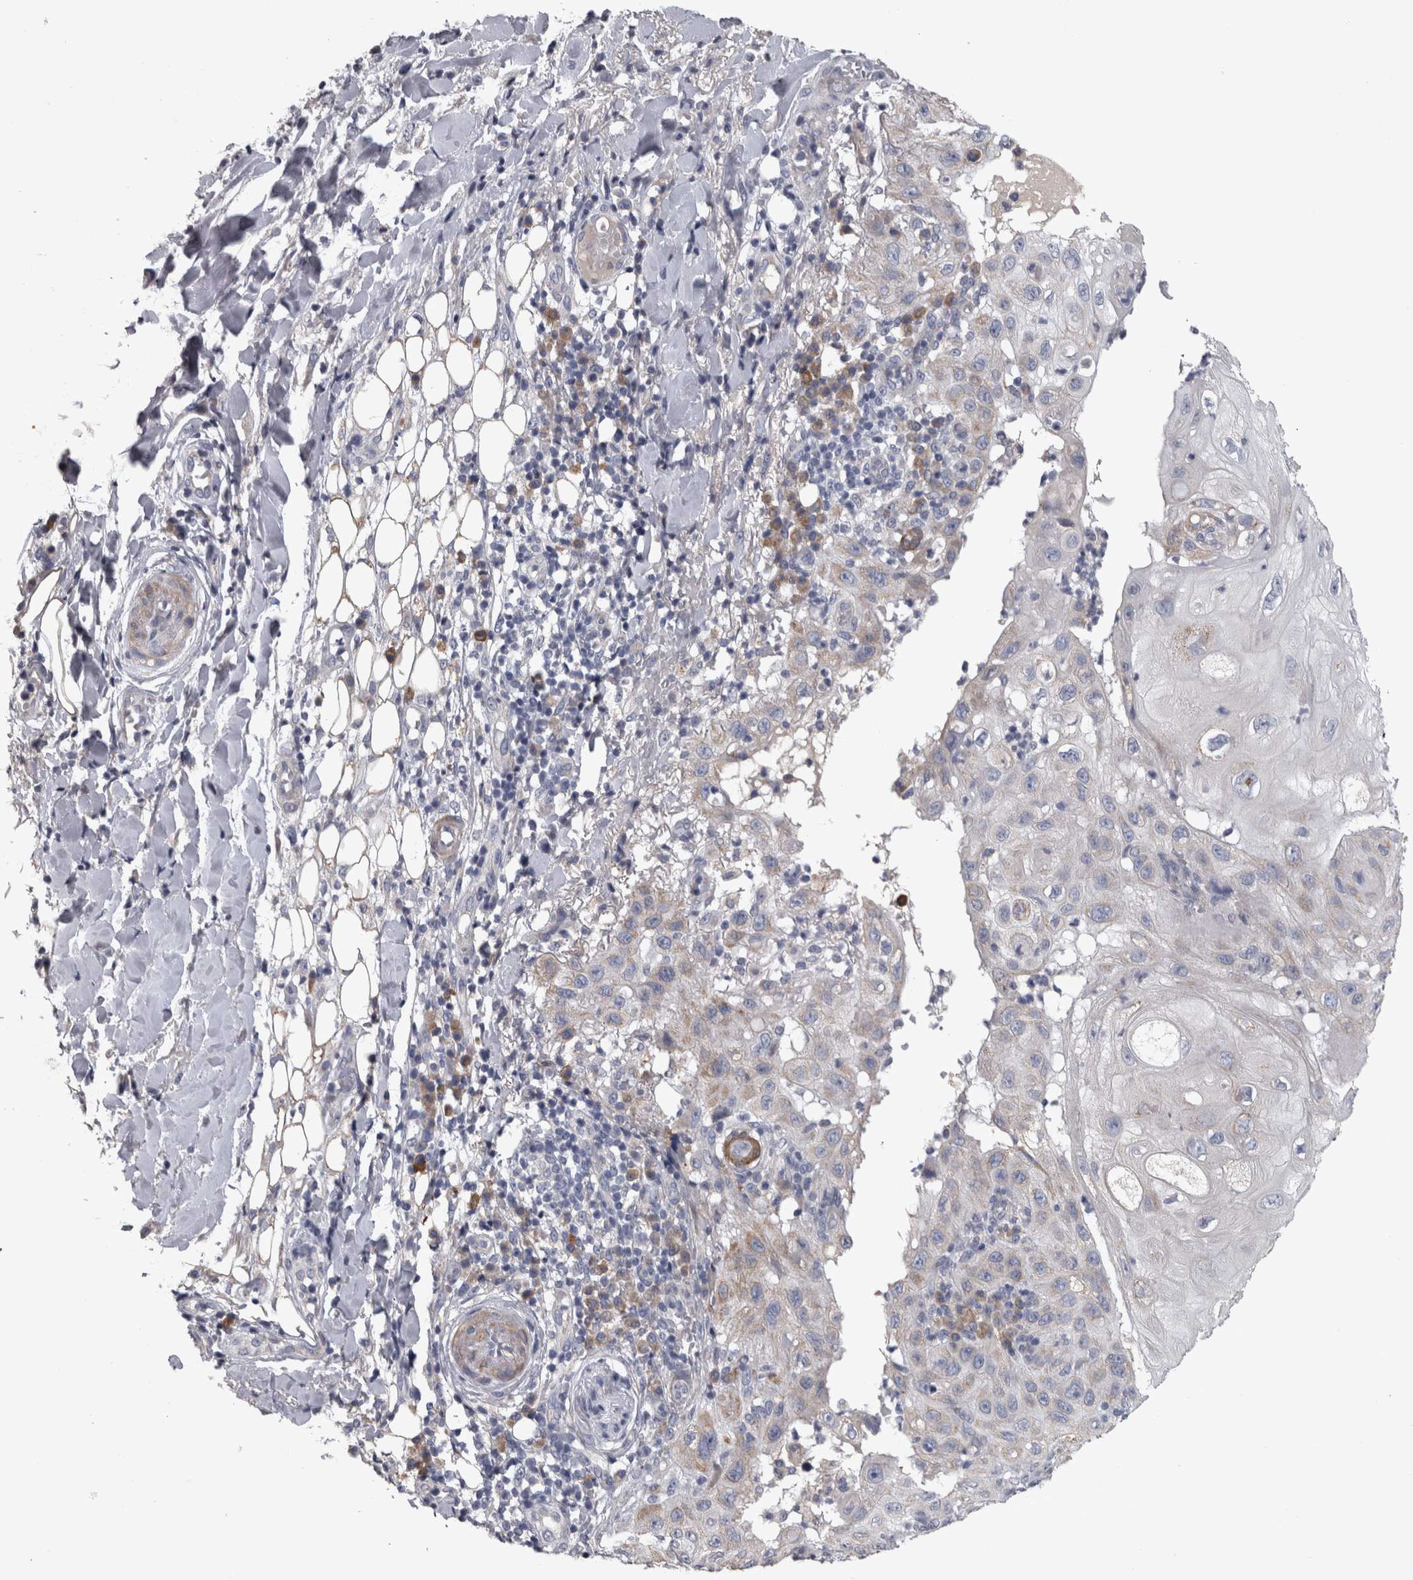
{"staining": {"intensity": "weak", "quantity": "<25%", "location": "cytoplasmic/membranous"}, "tissue": "skin cancer", "cell_type": "Tumor cells", "image_type": "cancer", "snomed": [{"axis": "morphology", "description": "Normal tissue, NOS"}, {"axis": "morphology", "description": "Squamous cell carcinoma, NOS"}, {"axis": "topography", "description": "Skin"}], "caption": "Immunohistochemistry (IHC) of skin cancer shows no staining in tumor cells.", "gene": "DBT", "patient": {"sex": "female", "age": 96}}